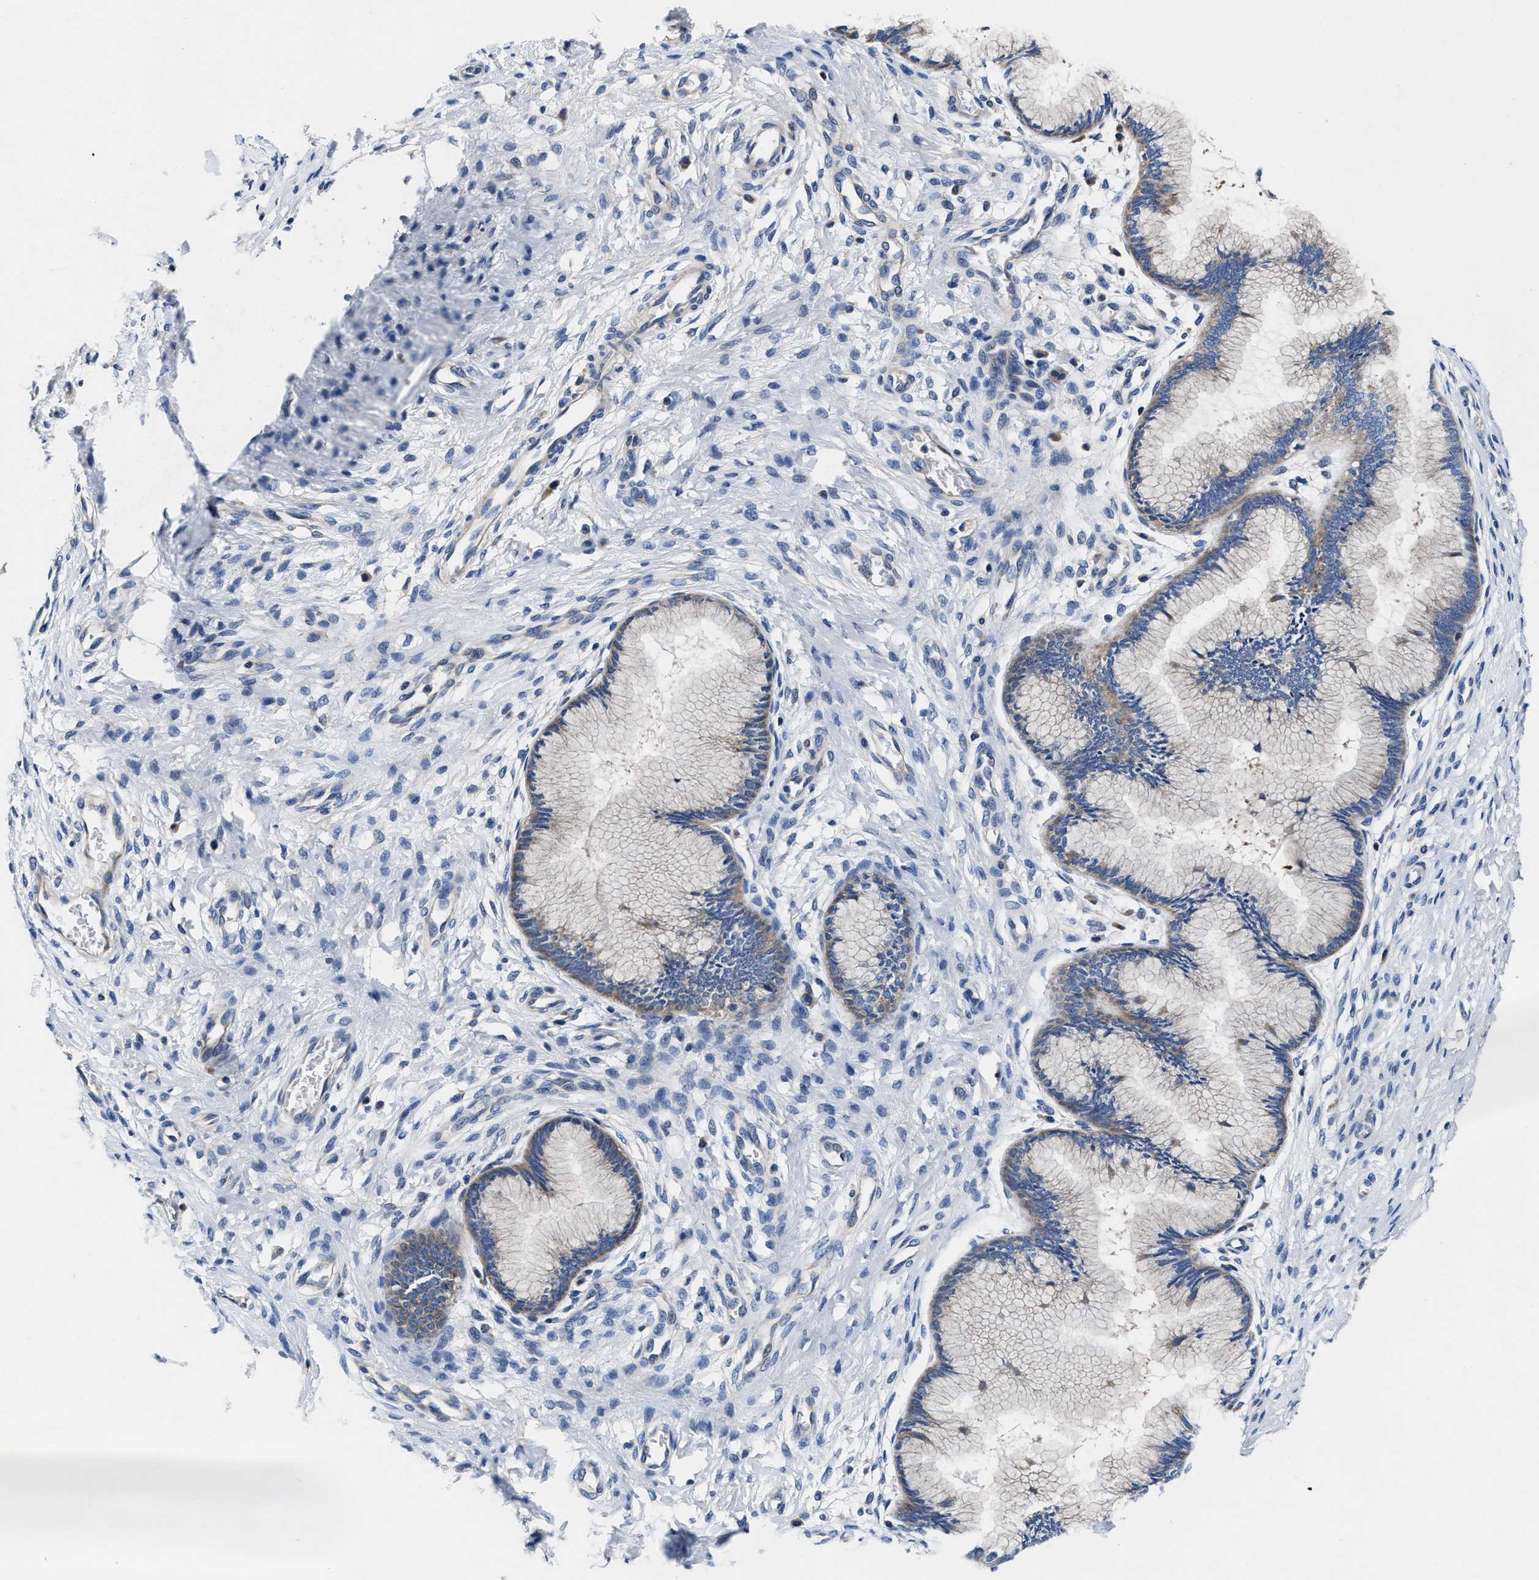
{"staining": {"intensity": "weak", "quantity": "<25%", "location": "cytoplasmic/membranous"}, "tissue": "cervix", "cell_type": "Glandular cells", "image_type": "normal", "snomed": [{"axis": "morphology", "description": "Normal tissue, NOS"}, {"axis": "topography", "description": "Cervix"}], "caption": "An image of cervix stained for a protein displays no brown staining in glandular cells. (Immunohistochemistry, brightfield microscopy, high magnification).", "gene": "PHLPP1", "patient": {"sex": "female", "age": 55}}